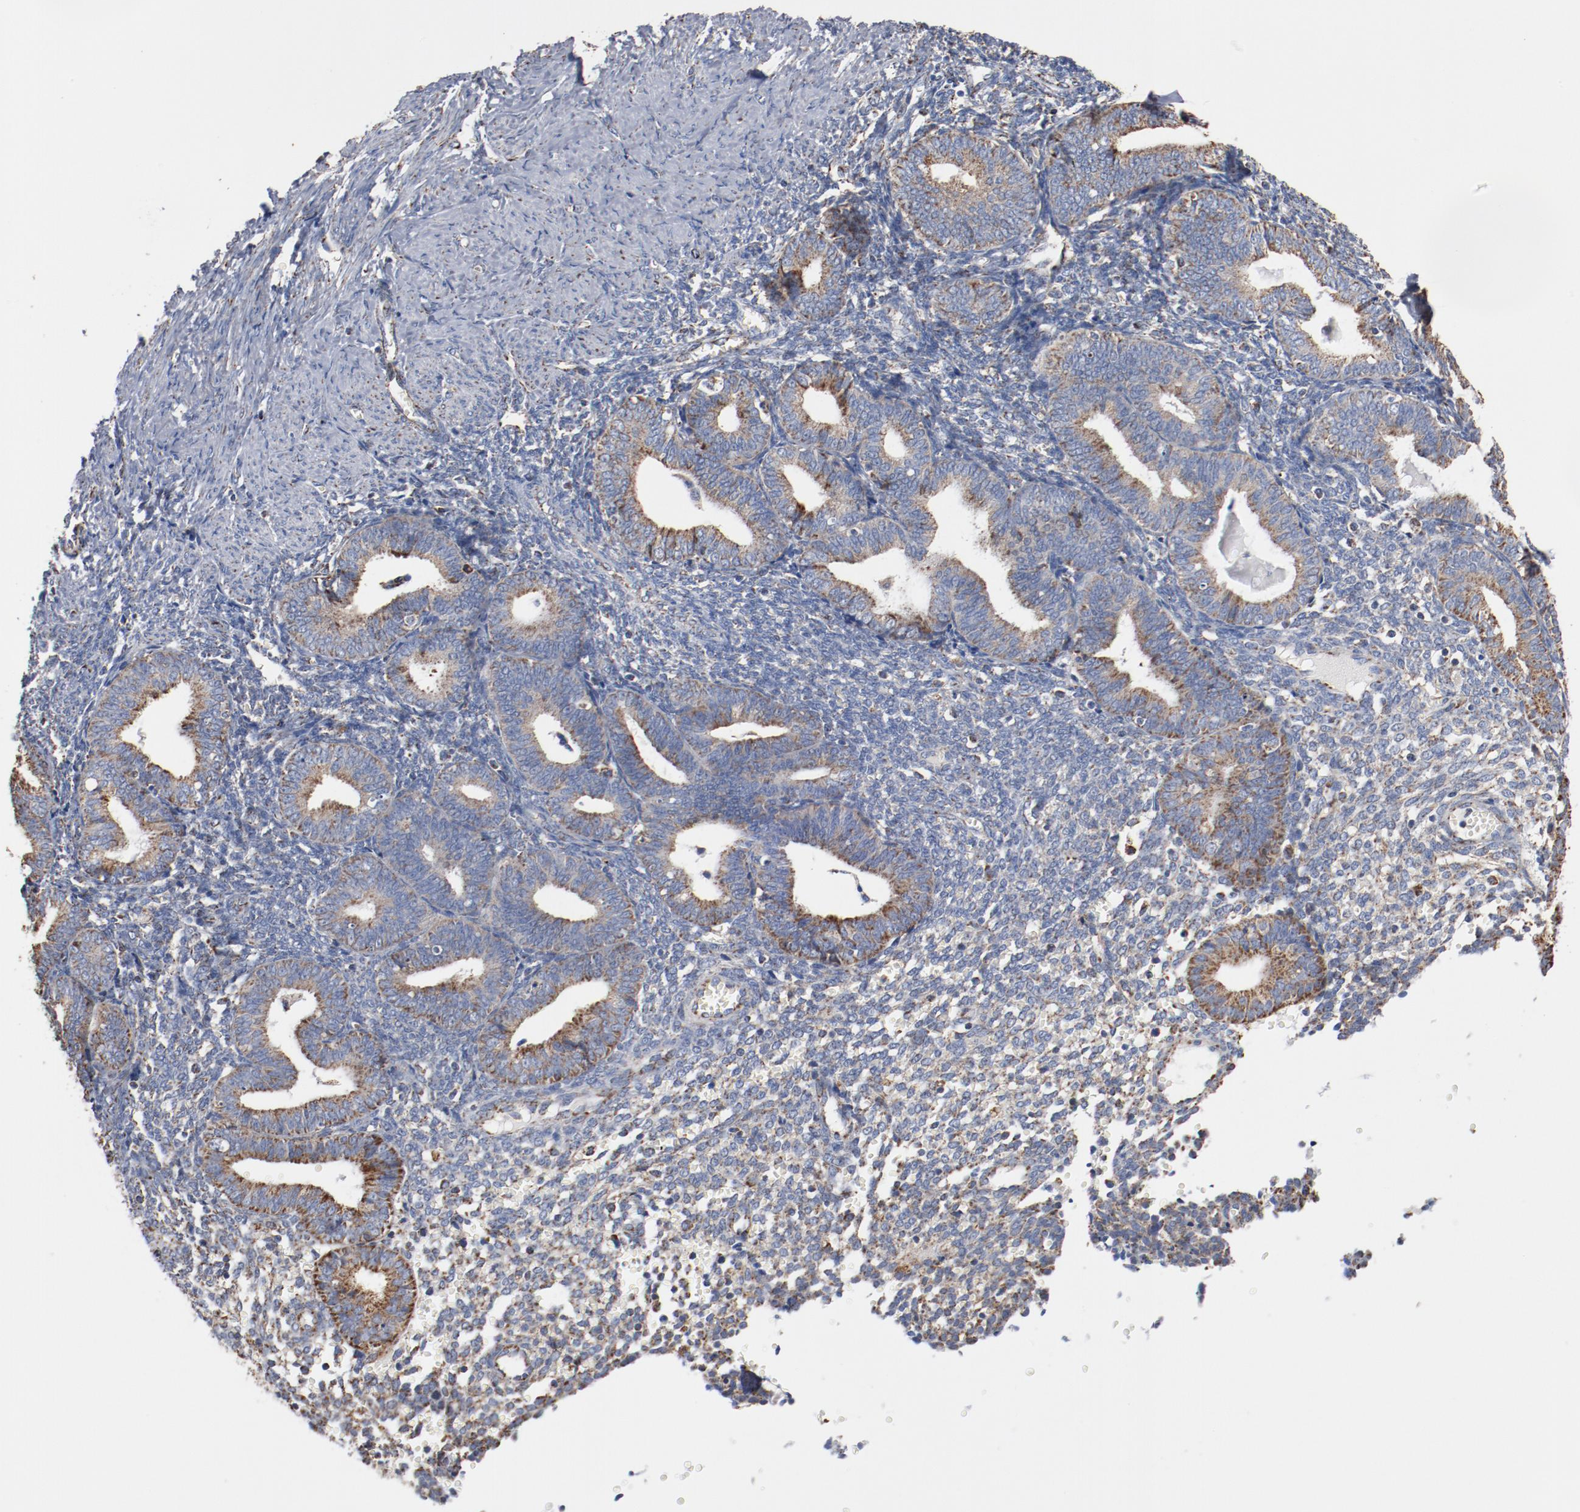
{"staining": {"intensity": "moderate", "quantity": "<25%", "location": "cytoplasmic/membranous"}, "tissue": "endometrium", "cell_type": "Cells in endometrial stroma", "image_type": "normal", "snomed": [{"axis": "morphology", "description": "Normal tissue, NOS"}, {"axis": "topography", "description": "Endometrium"}], "caption": "Protein analysis of normal endometrium shows moderate cytoplasmic/membranous positivity in about <25% of cells in endometrial stroma.", "gene": "NDUFS4", "patient": {"sex": "female", "age": 61}}